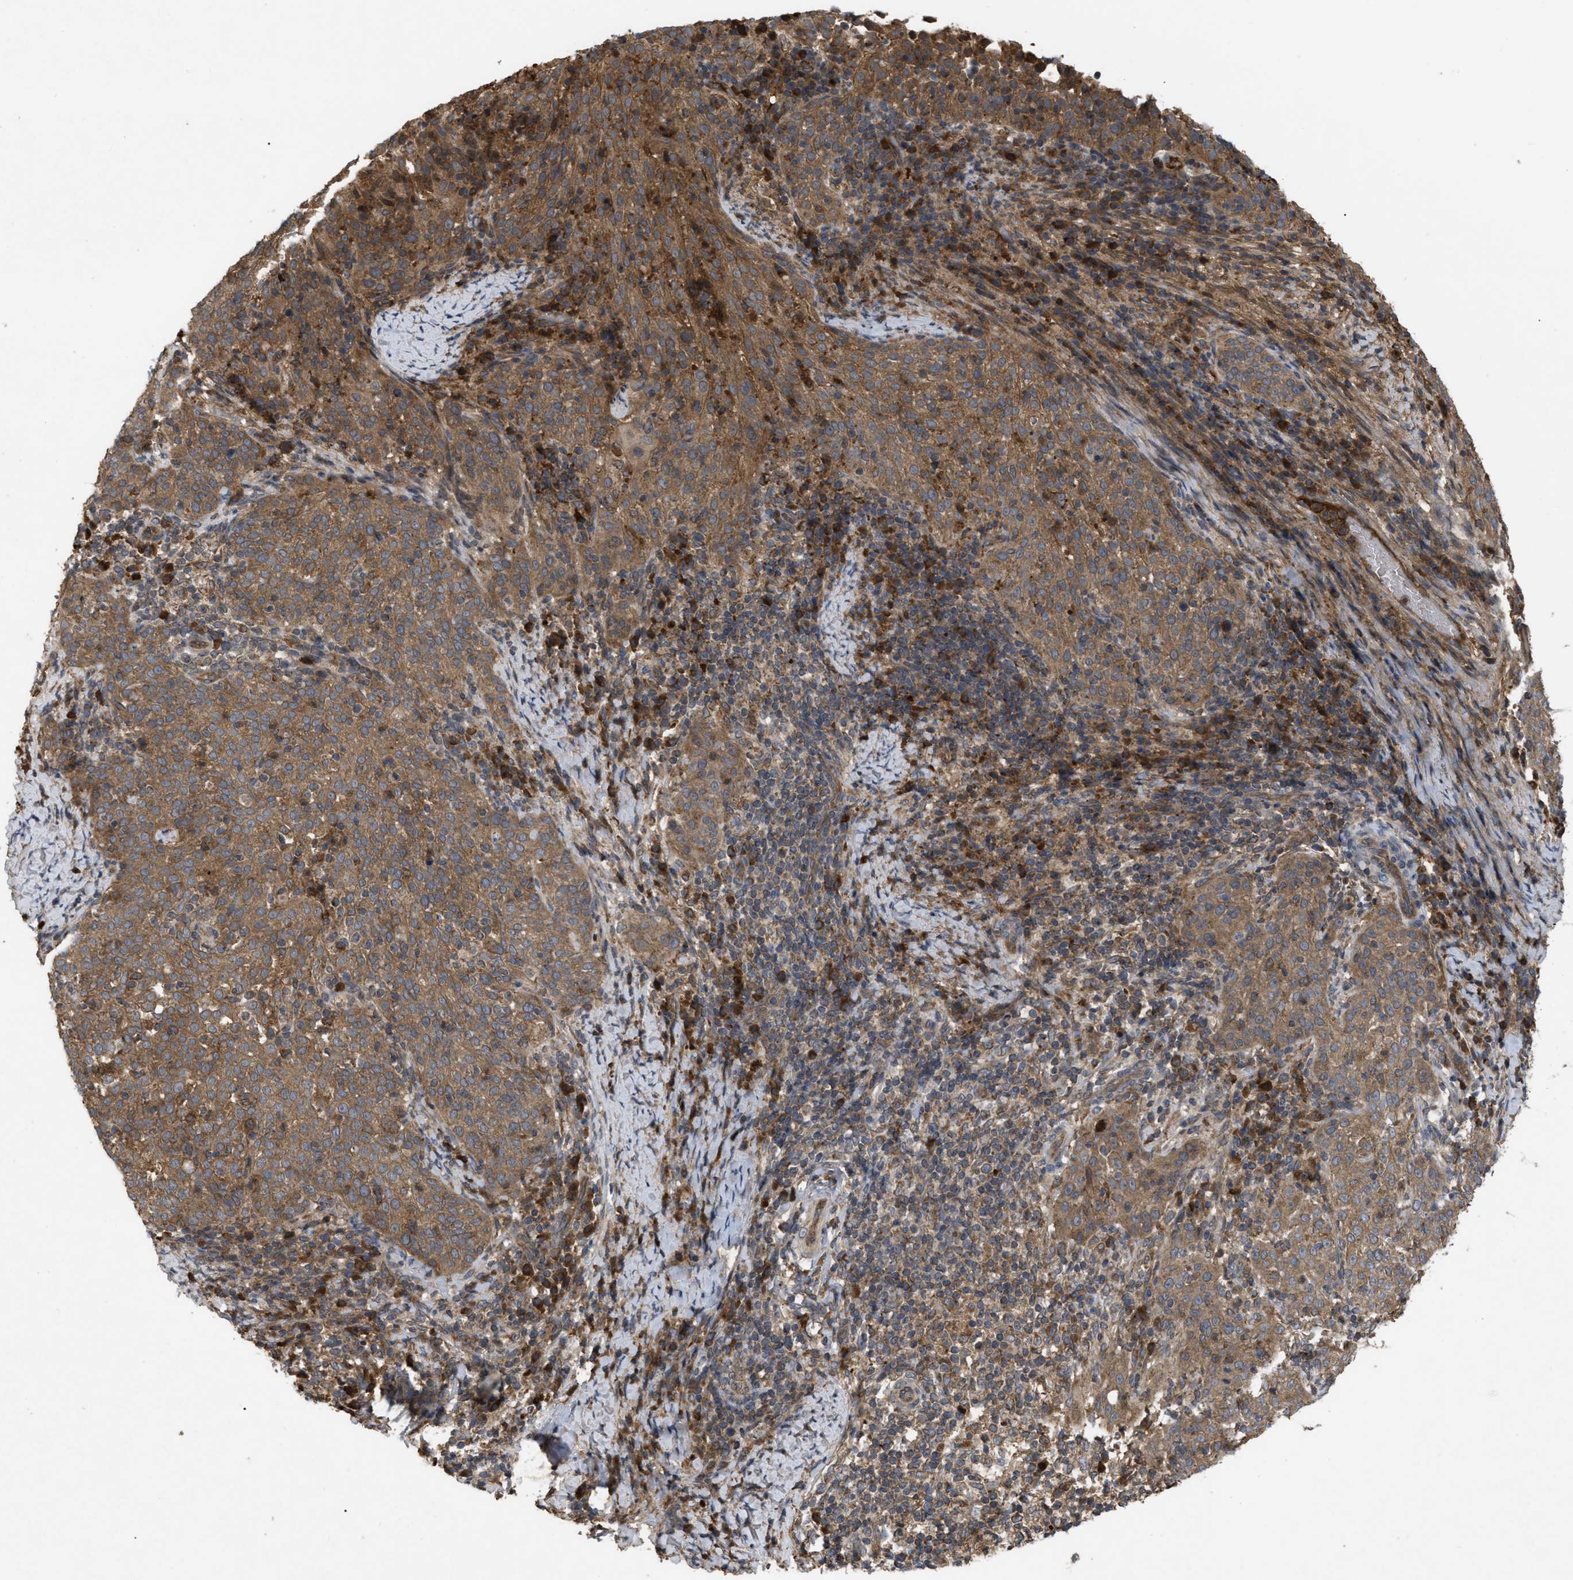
{"staining": {"intensity": "moderate", "quantity": ">75%", "location": "cytoplasmic/membranous"}, "tissue": "cervical cancer", "cell_type": "Tumor cells", "image_type": "cancer", "snomed": [{"axis": "morphology", "description": "Squamous cell carcinoma, NOS"}, {"axis": "topography", "description": "Cervix"}], "caption": "Moderate cytoplasmic/membranous expression for a protein is seen in approximately >75% of tumor cells of cervical cancer (squamous cell carcinoma) using immunohistochemistry (IHC).", "gene": "RAB2A", "patient": {"sex": "female", "age": 51}}